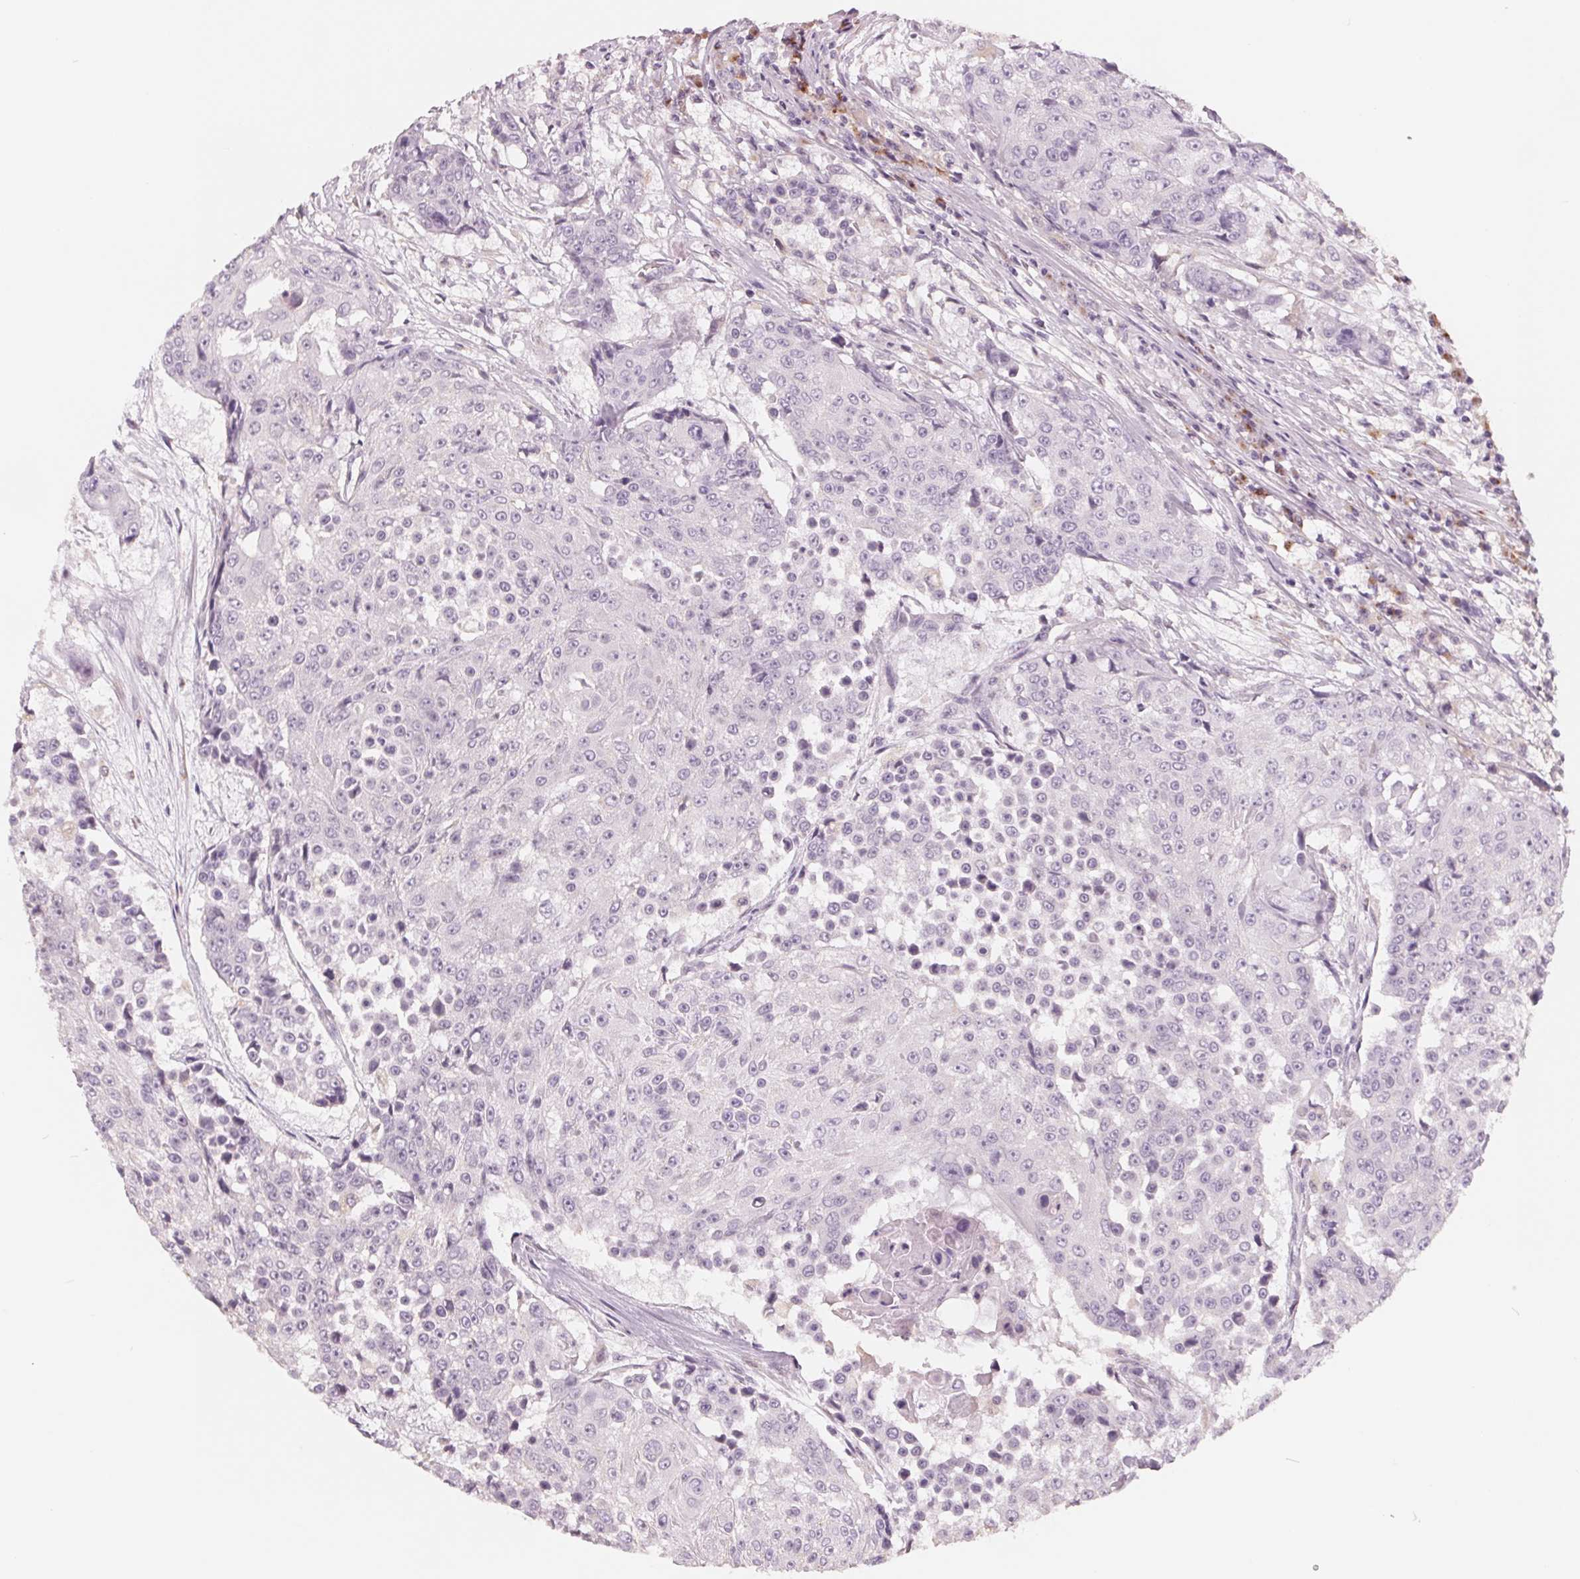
{"staining": {"intensity": "negative", "quantity": "none", "location": "none"}, "tissue": "urothelial cancer", "cell_type": "Tumor cells", "image_type": "cancer", "snomed": [{"axis": "morphology", "description": "Urothelial carcinoma, High grade"}, {"axis": "topography", "description": "Urinary bladder"}], "caption": "Histopathology image shows no protein staining in tumor cells of urothelial cancer tissue.", "gene": "IL9R", "patient": {"sex": "female", "age": 63}}